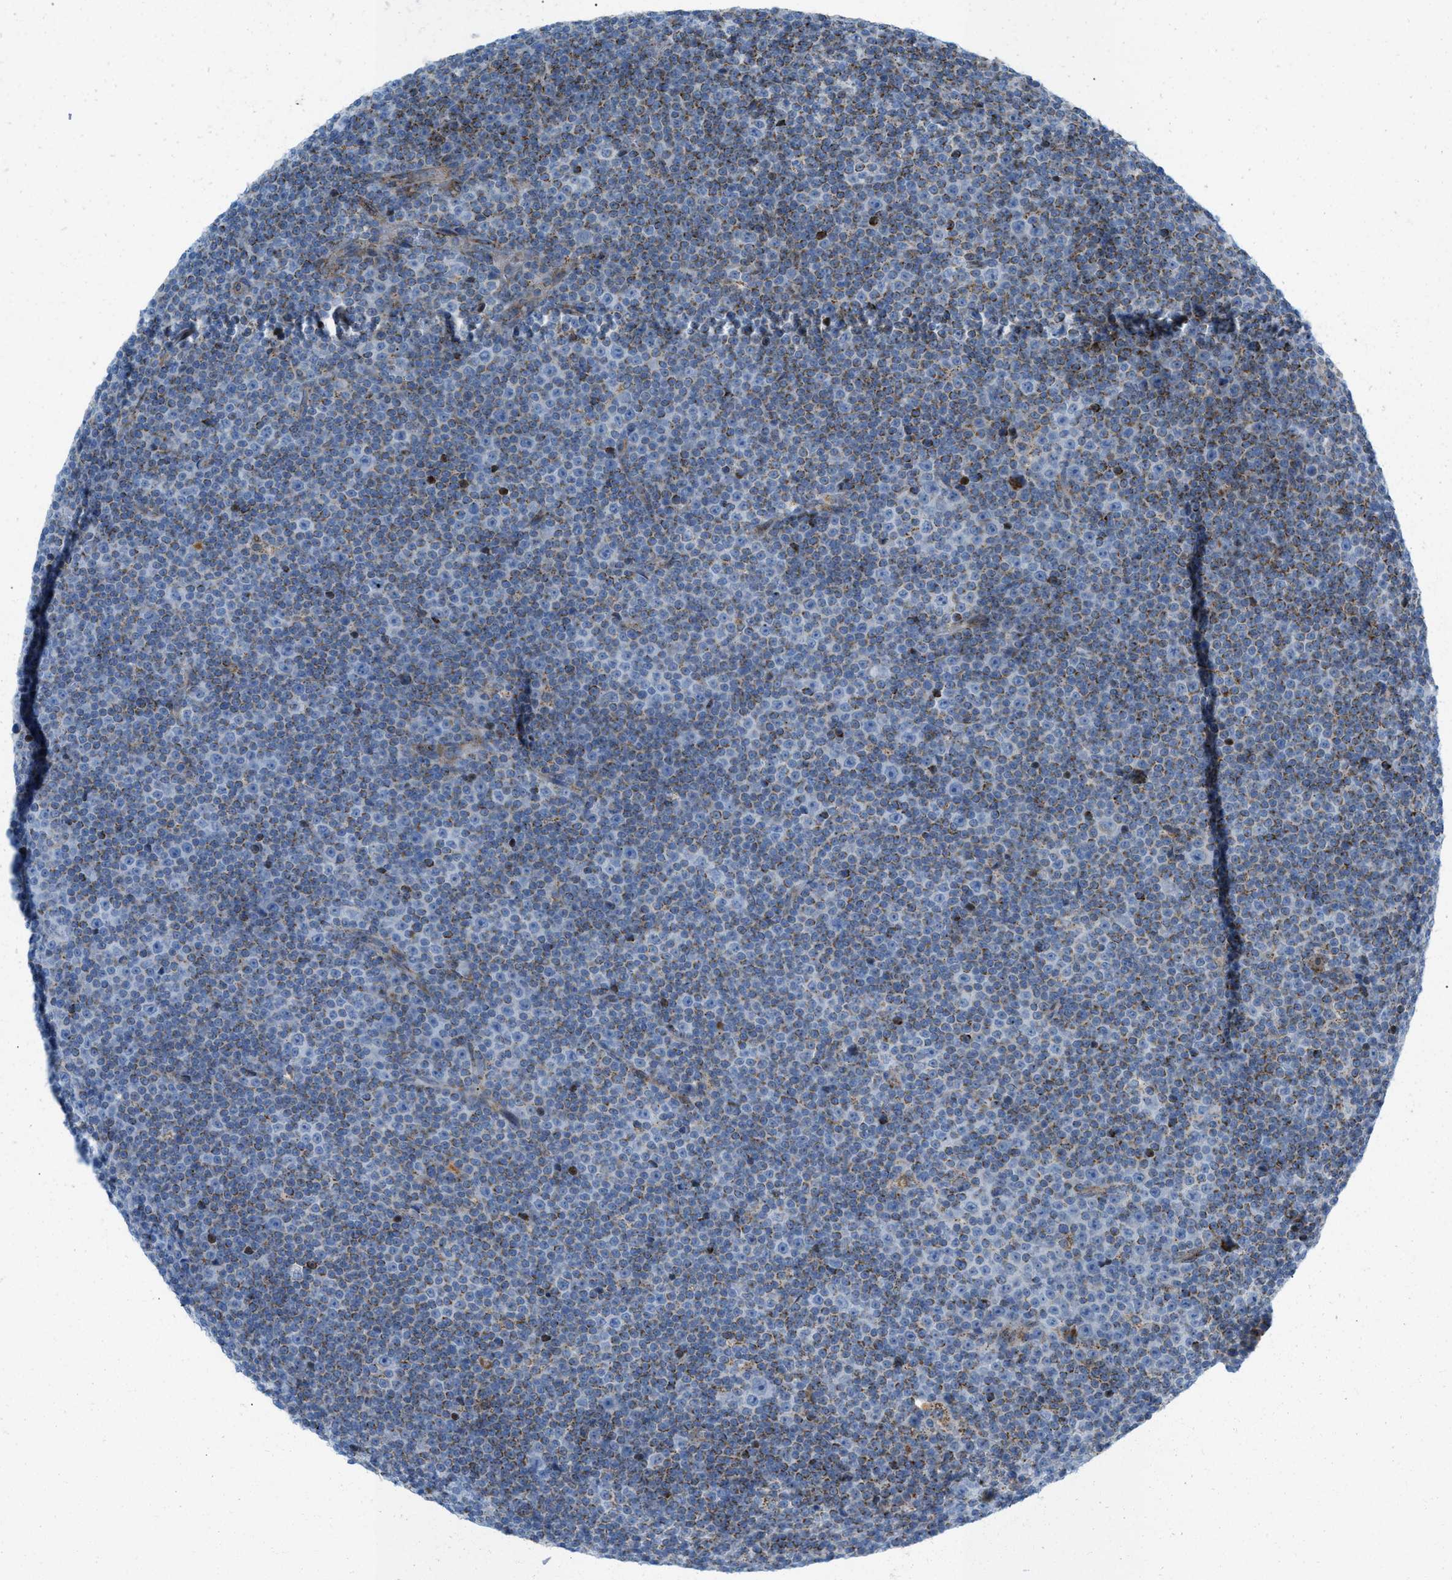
{"staining": {"intensity": "weak", "quantity": "25%-75%", "location": "cytoplasmic/membranous"}, "tissue": "lymphoma", "cell_type": "Tumor cells", "image_type": "cancer", "snomed": [{"axis": "morphology", "description": "Malignant lymphoma, non-Hodgkin's type, Low grade"}, {"axis": "topography", "description": "Lymph node"}], "caption": "Weak cytoplasmic/membranous protein positivity is seen in approximately 25%-75% of tumor cells in lymphoma. The protein is shown in brown color, while the nuclei are stained blue.", "gene": "RBBP9", "patient": {"sex": "female", "age": 67}}